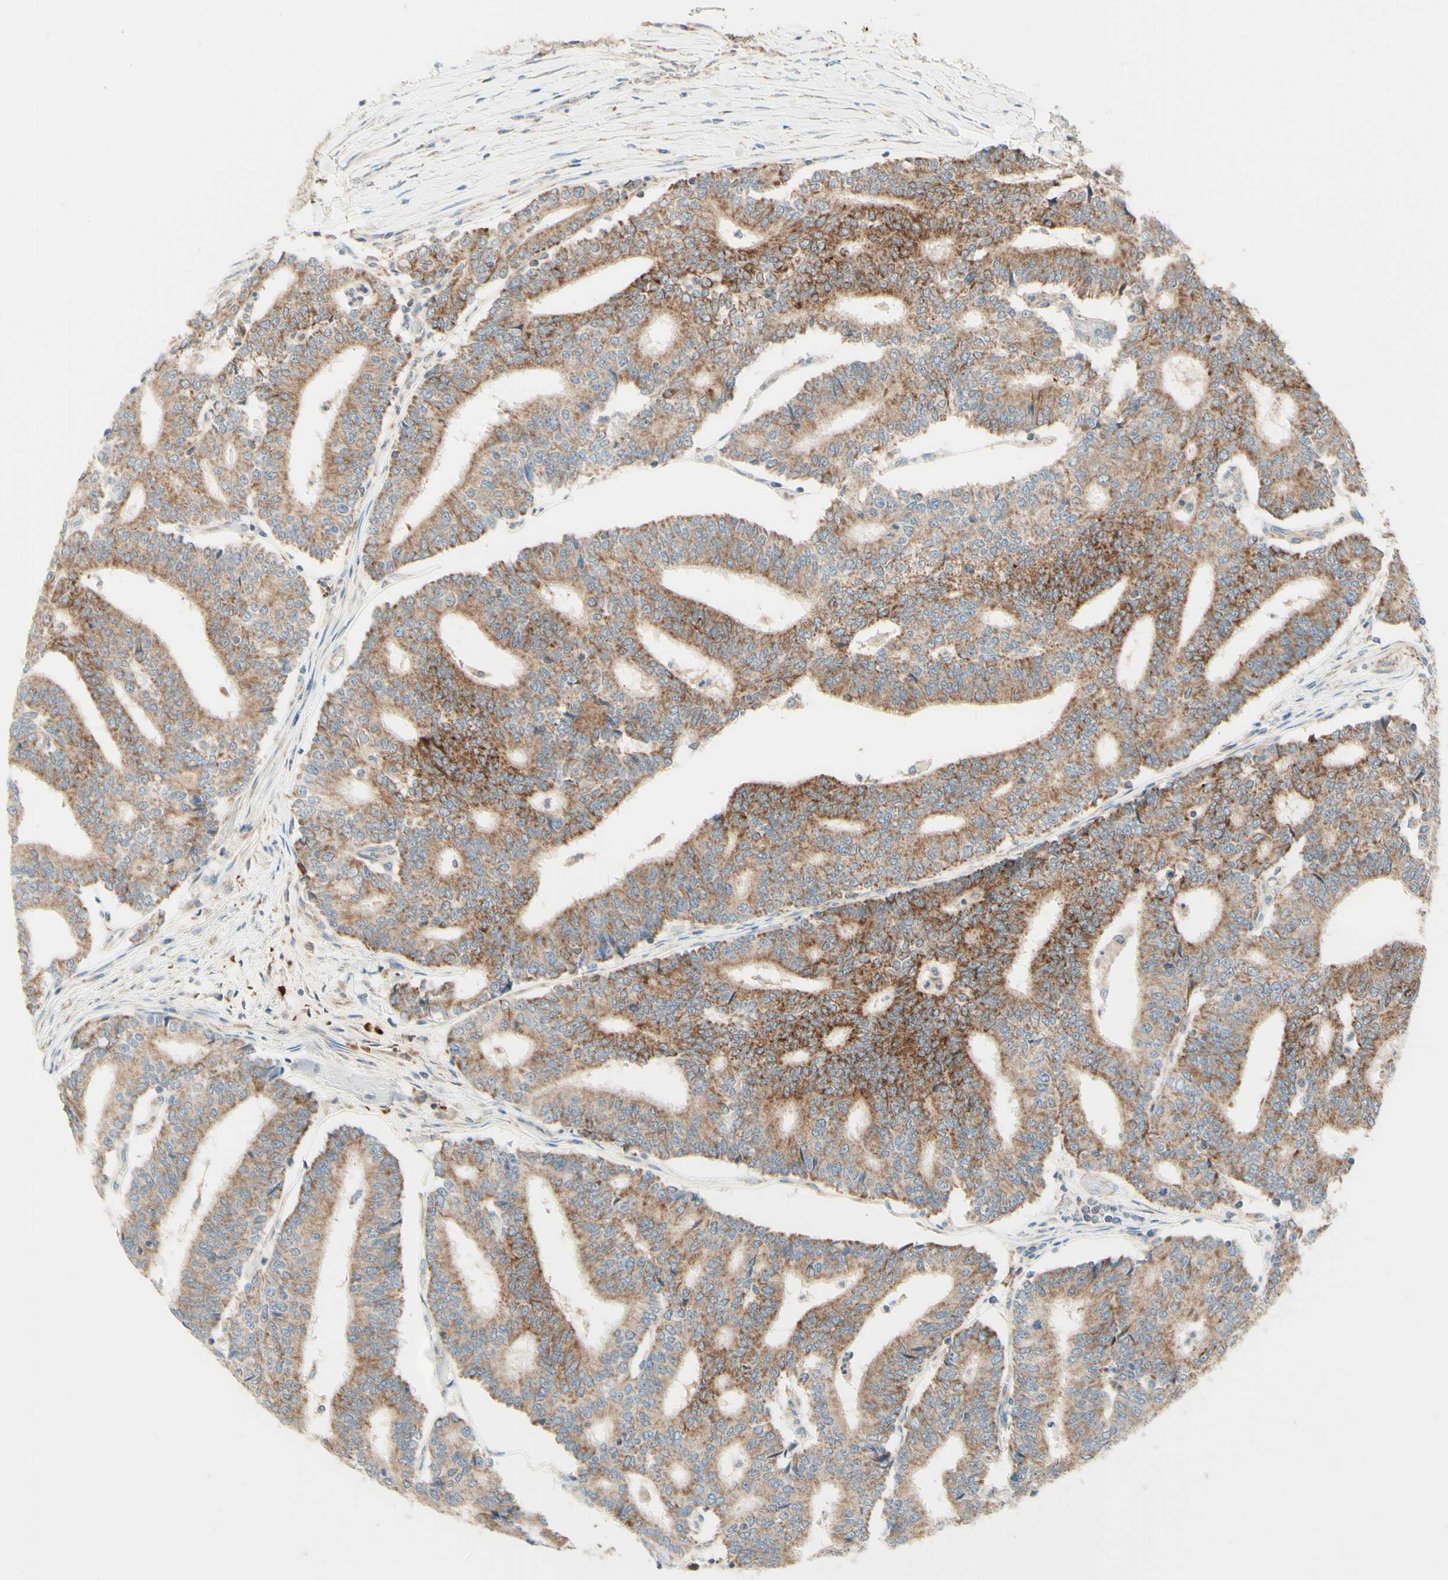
{"staining": {"intensity": "moderate", "quantity": ">75%", "location": "cytoplasmic/membranous"}, "tissue": "prostate cancer", "cell_type": "Tumor cells", "image_type": "cancer", "snomed": [{"axis": "morphology", "description": "Normal tissue, NOS"}, {"axis": "morphology", "description": "Adenocarcinoma, High grade"}, {"axis": "topography", "description": "Prostate"}, {"axis": "topography", "description": "Seminal veicle"}], "caption": "Protein positivity by IHC demonstrates moderate cytoplasmic/membranous positivity in about >75% of tumor cells in prostate cancer.", "gene": "ARMC10", "patient": {"sex": "male", "age": 55}}